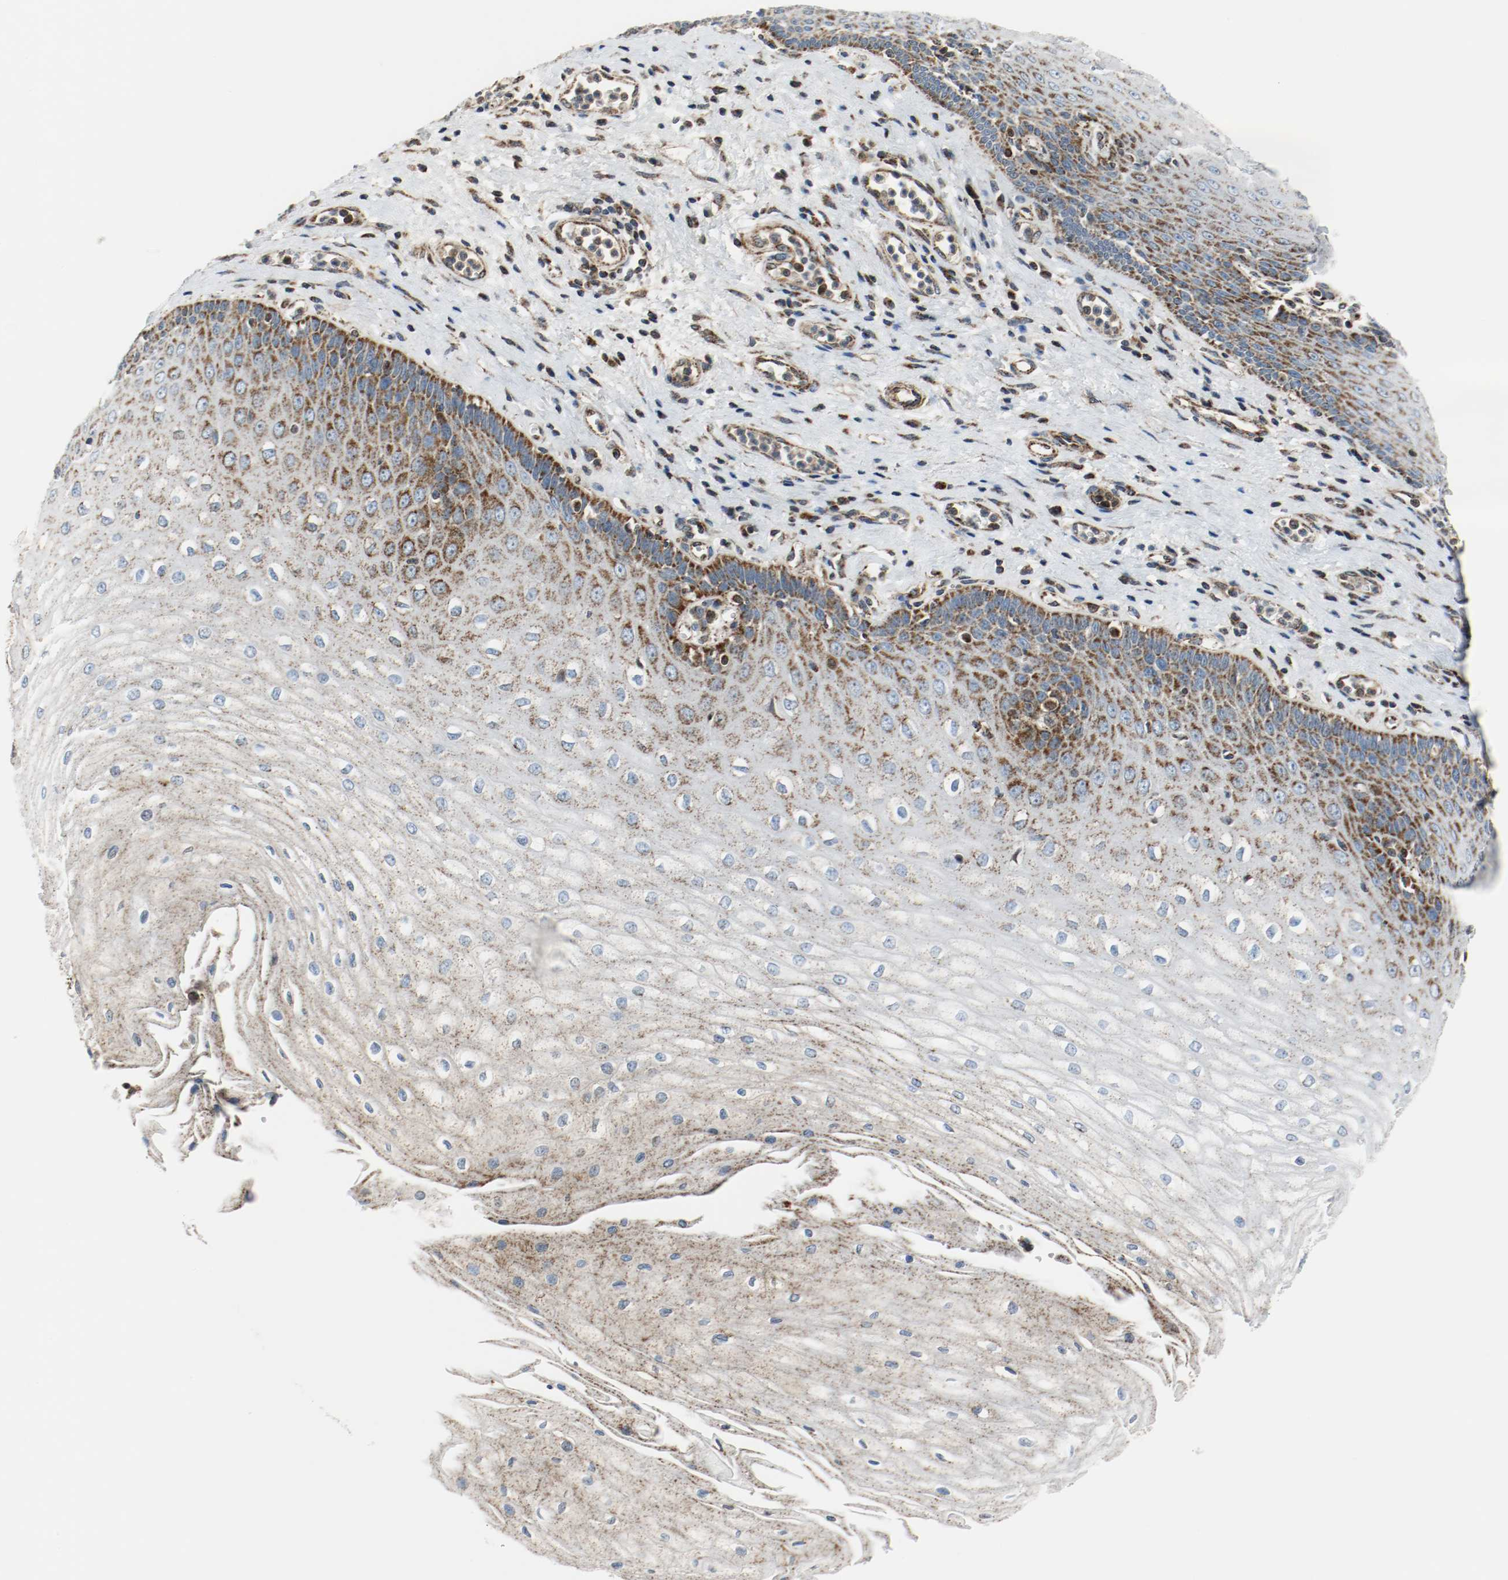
{"staining": {"intensity": "strong", "quantity": "25%-75%", "location": "cytoplasmic/membranous"}, "tissue": "esophagus", "cell_type": "Squamous epithelial cells", "image_type": "normal", "snomed": [{"axis": "morphology", "description": "Normal tissue, NOS"}, {"axis": "morphology", "description": "Squamous cell carcinoma, NOS"}, {"axis": "topography", "description": "Esophagus"}], "caption": "This image reveals immunohistochemistry (IHC) staining of benign human esophagus, with high strong cytoplasmic/membranous staining in approximately 25%-75% of squamous epithelial cells.", "gene": "TXNRD1", "patient": {"sex": "male", "age": 65}}